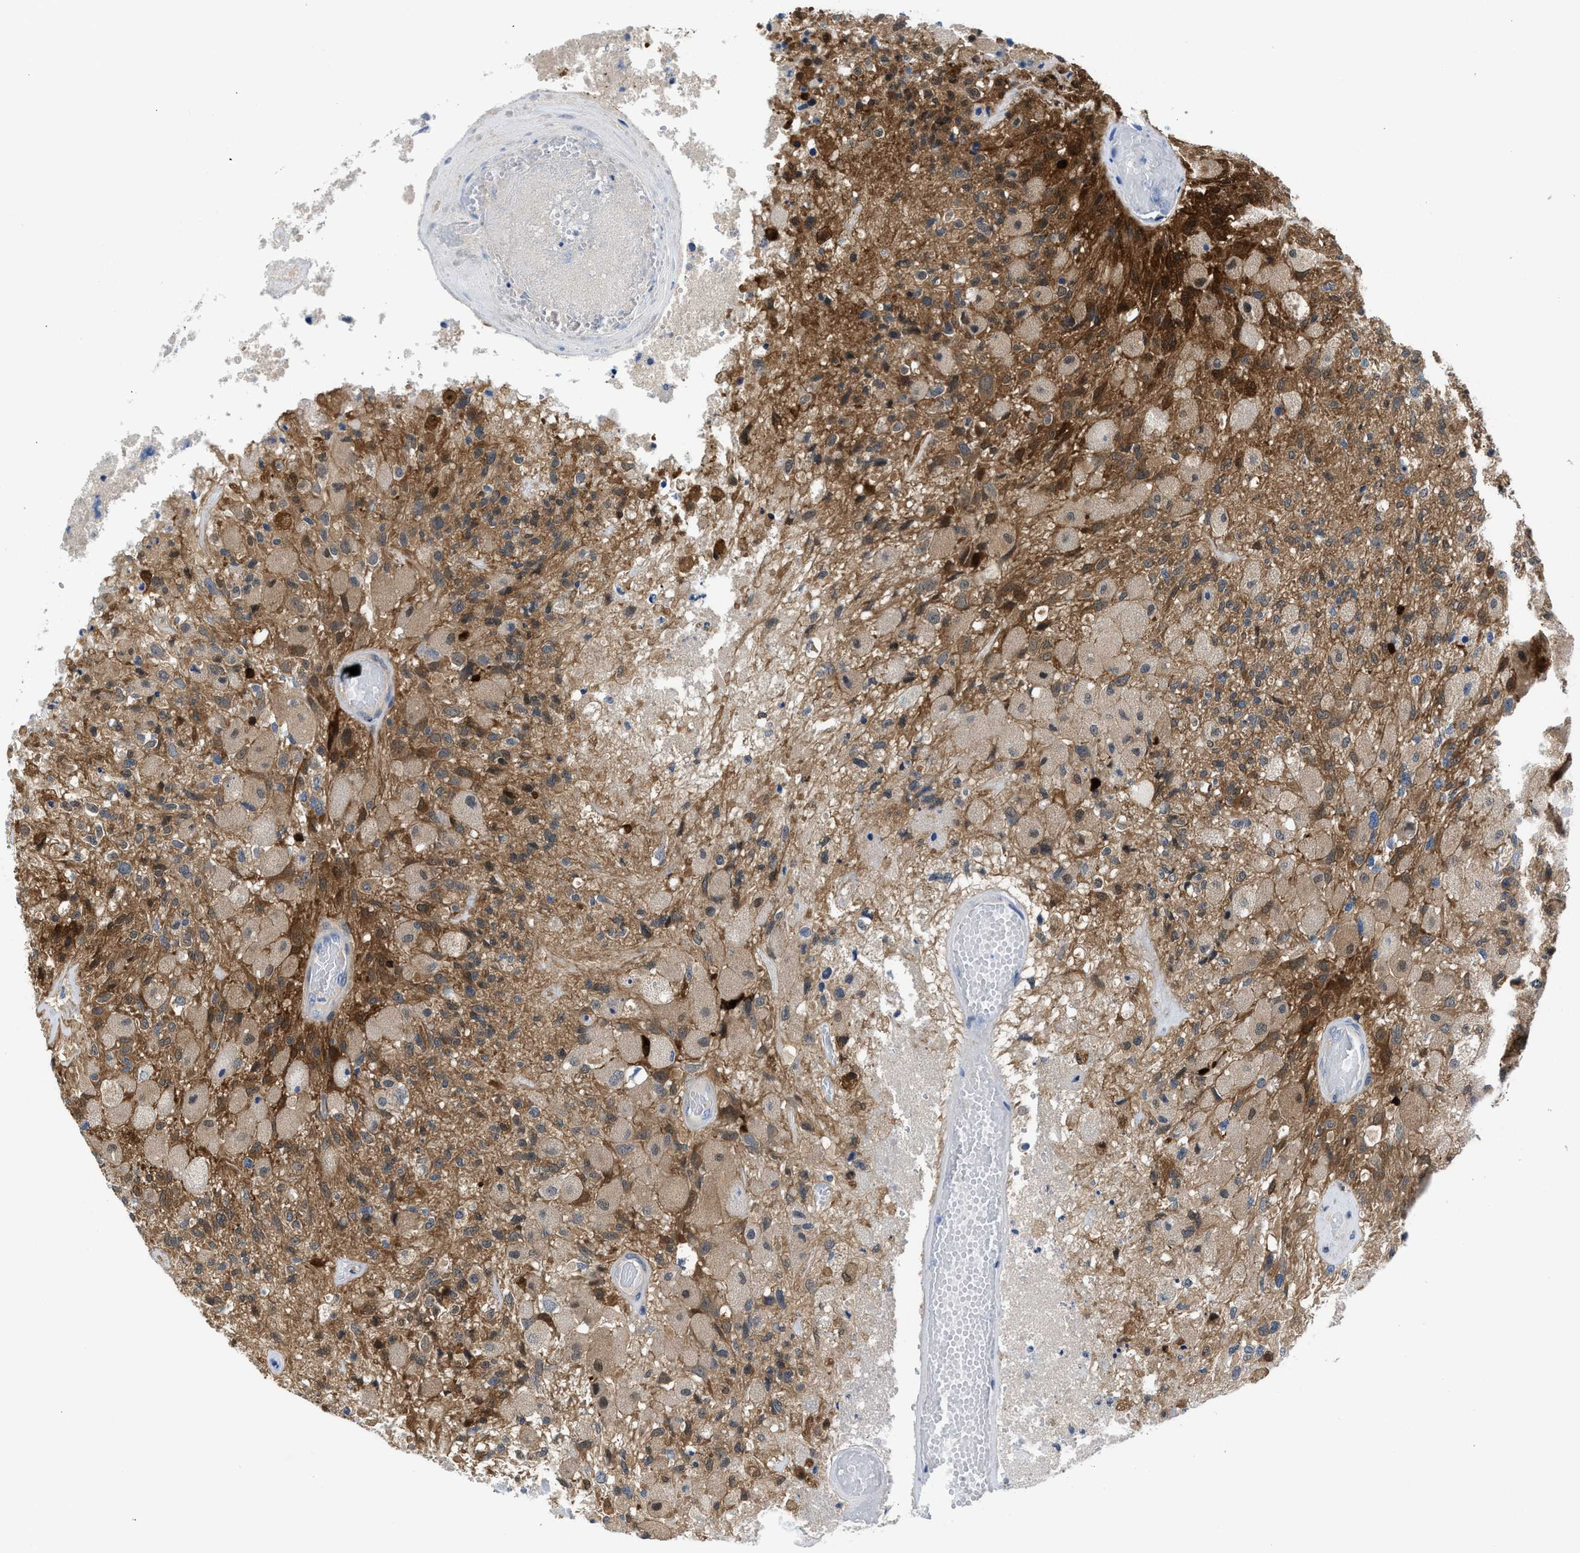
{"staining": {"intensity": "moderate", "quantity": "<25%", "location": "cytoplasmic/membranous,nuclear"}, "tissue": "glioma", "cell_type": "Tumor cells", "image_type": "cancer", "snomed": [{"axis": "morphology", "description": "Normal tissue, NOS"}, {"axis": "morphology", "description": "Glioma, malignant, High grade"}, {"axis": "topography", "description": "Cerebral cortex"}], "caption": "Immunohistochemical staining of glioma exhibits low levels of moderate cytoplasmic/membranous and nuclear positivity in about <25% of tumor cells.", "gene": "CBR1", "patient": {"sex": "male", "age": 77}}